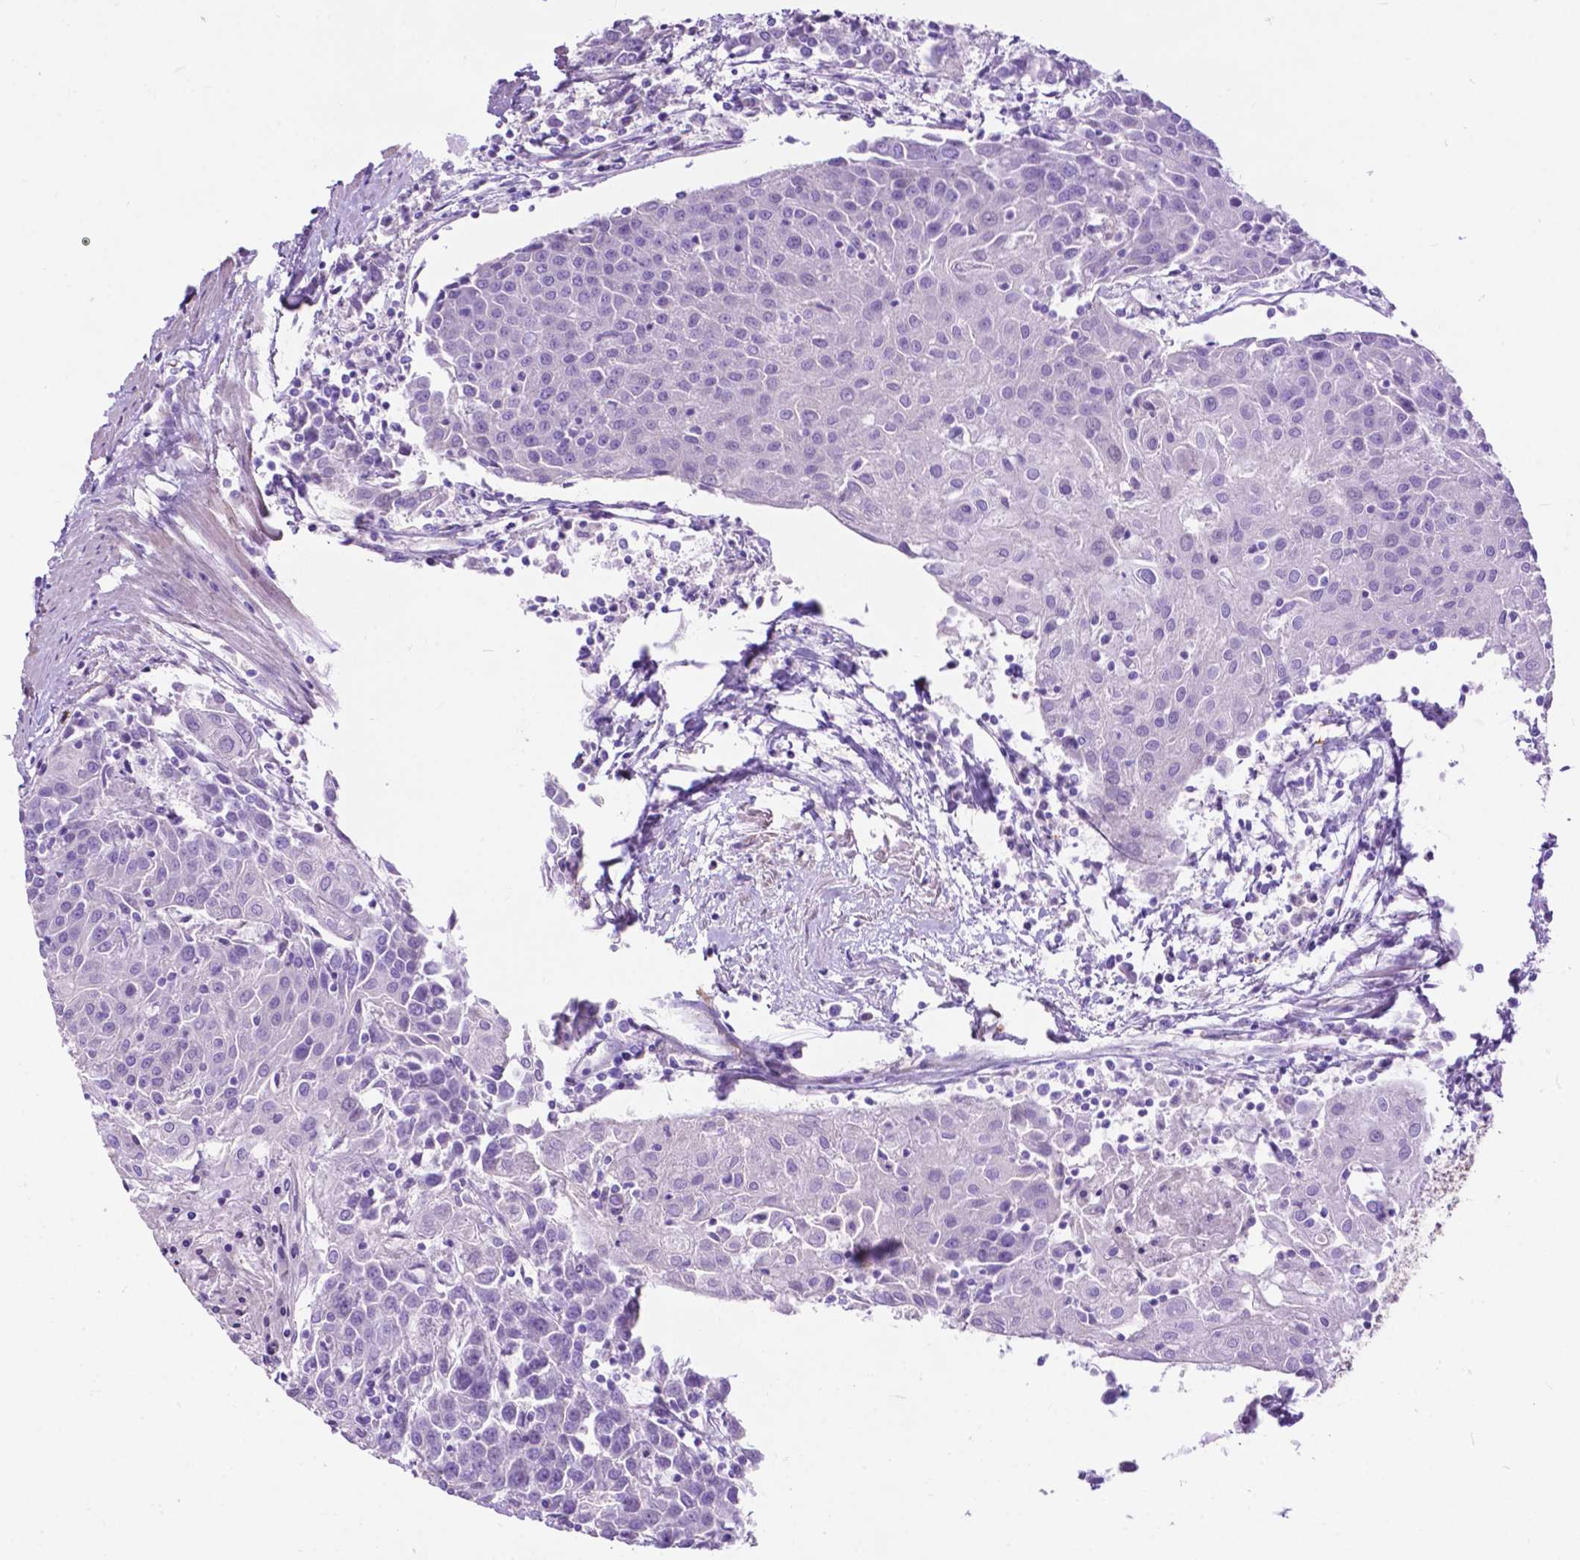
{"staining": {"intensity": "negative", "quantity": "none", "location": "none"}, "tissue": "urothelial cancer", "cell_type": "Tumor cells", "image_type": "cancer", "snomed": [{"axis": "morphology", "description": "Urothelial carcinoma, High grade"}, {"axis": "topography", "description": "Urinary bladder"}], "caption": "Urothelial cancer was stained to show a protein in brown. There is no significant expression in tumor cells. (Stains: DAB (3,3'-diaminobenzidine) immunohistochemistry (IHC) with hematoxylin counter stain, Microscopy: brightfield microscopy at high magnification).", "gene": "PCDHA12", "patient": {"sex": "female", "age": 85}}